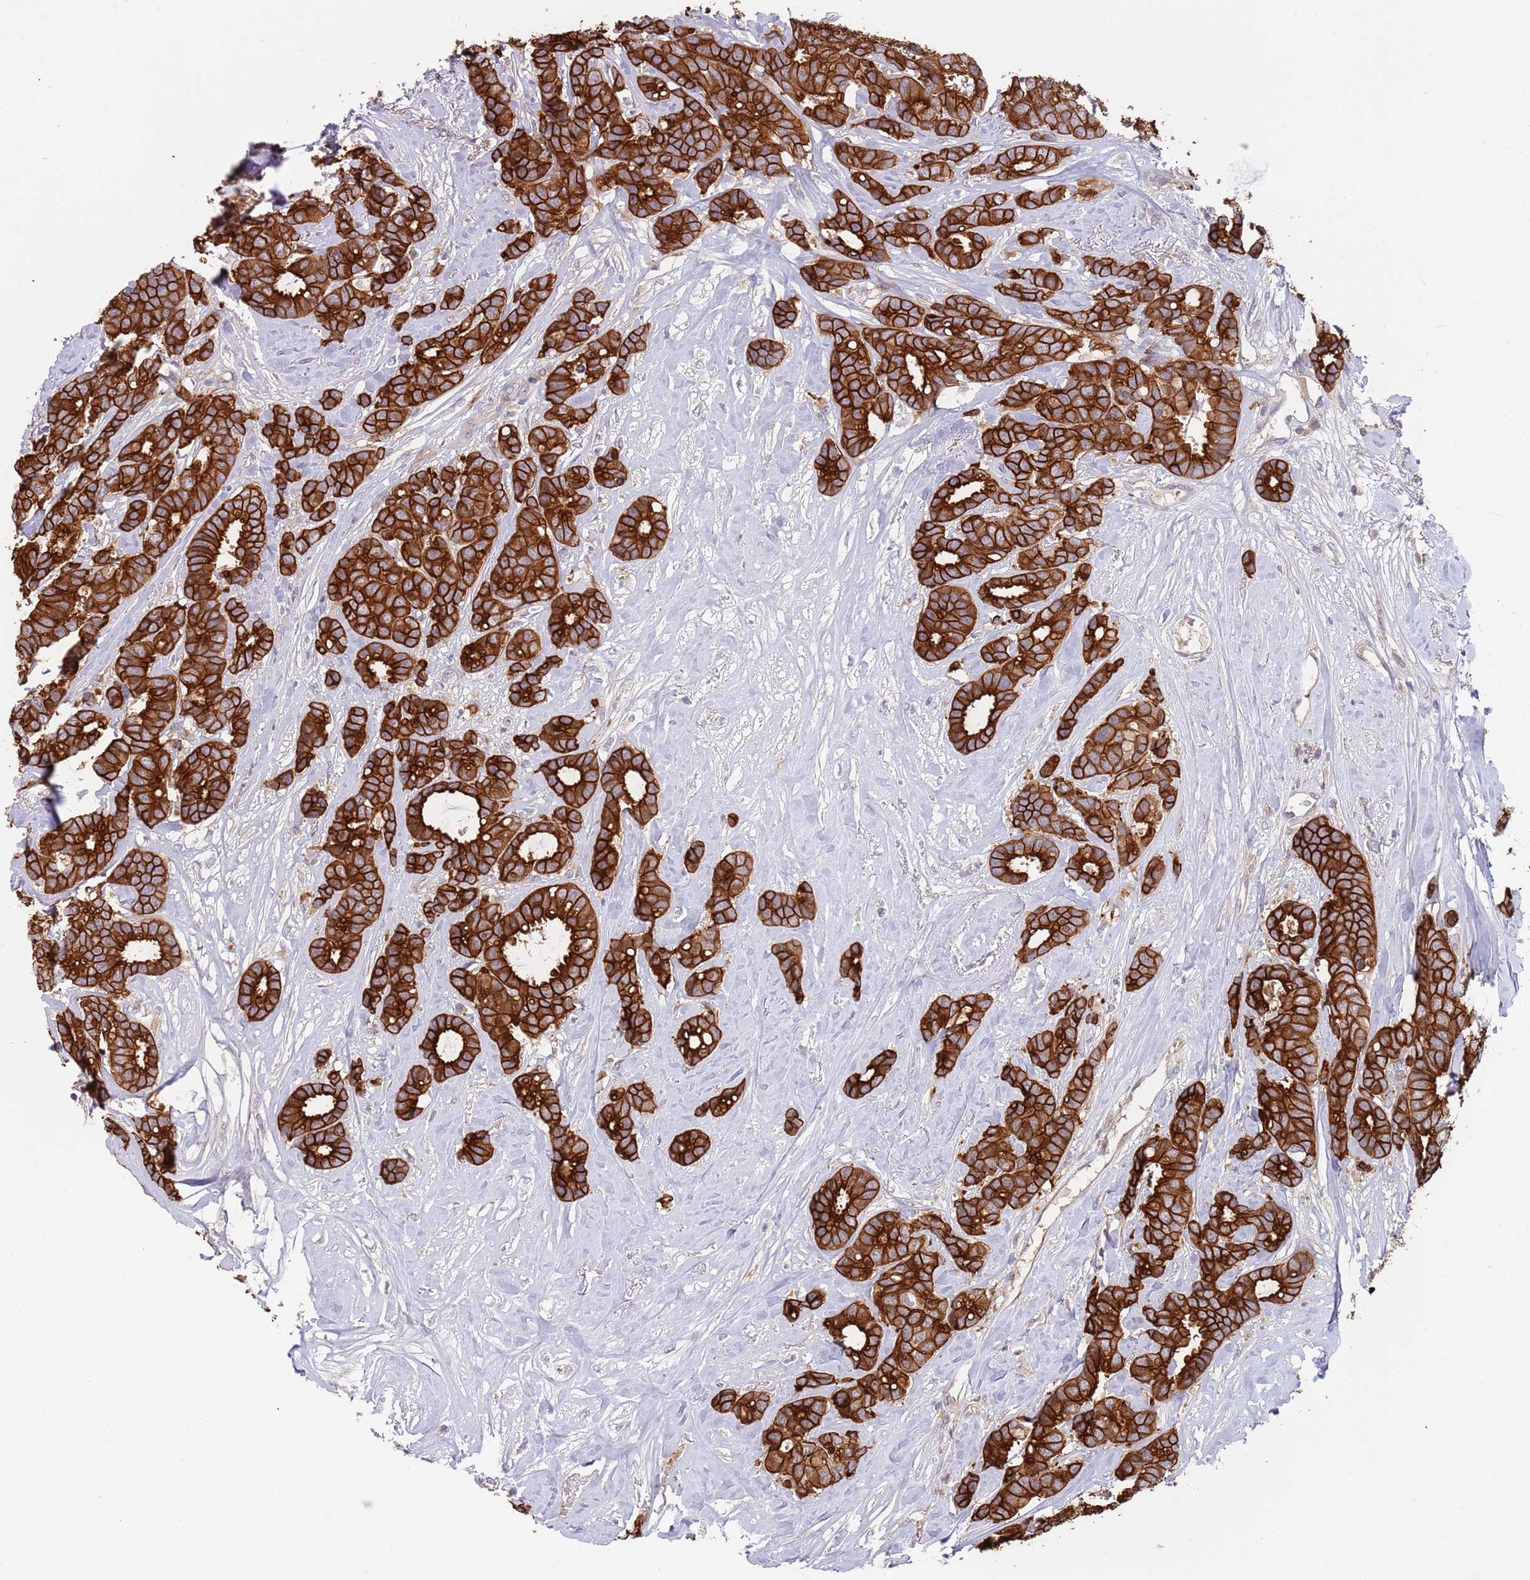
{"staining": {"intensity": "strong", "quantity": ">75%", "location": "cytoplasmic/membranous"}, "tissue": "breast cancer", "cell_type": "Tumor cells", "image_type": "cancer", "snomed": [{"axis": "morphology", "description": "Duct carcinoma"}, {"axis": "topography", "description": "Breast"}], "caption": "A high-resolution micrograph shows immunohistochemistry staining of breast cancer (invasive ductal carcinoma), which demonstrates strong cytoplasmic/membranous positivity in about >75% of tumor cells. (Brightfield microscopy of DAB IHC at high magnification).", "gene": "GSDMD", "patient": {"sex": "female", "age": 87}}